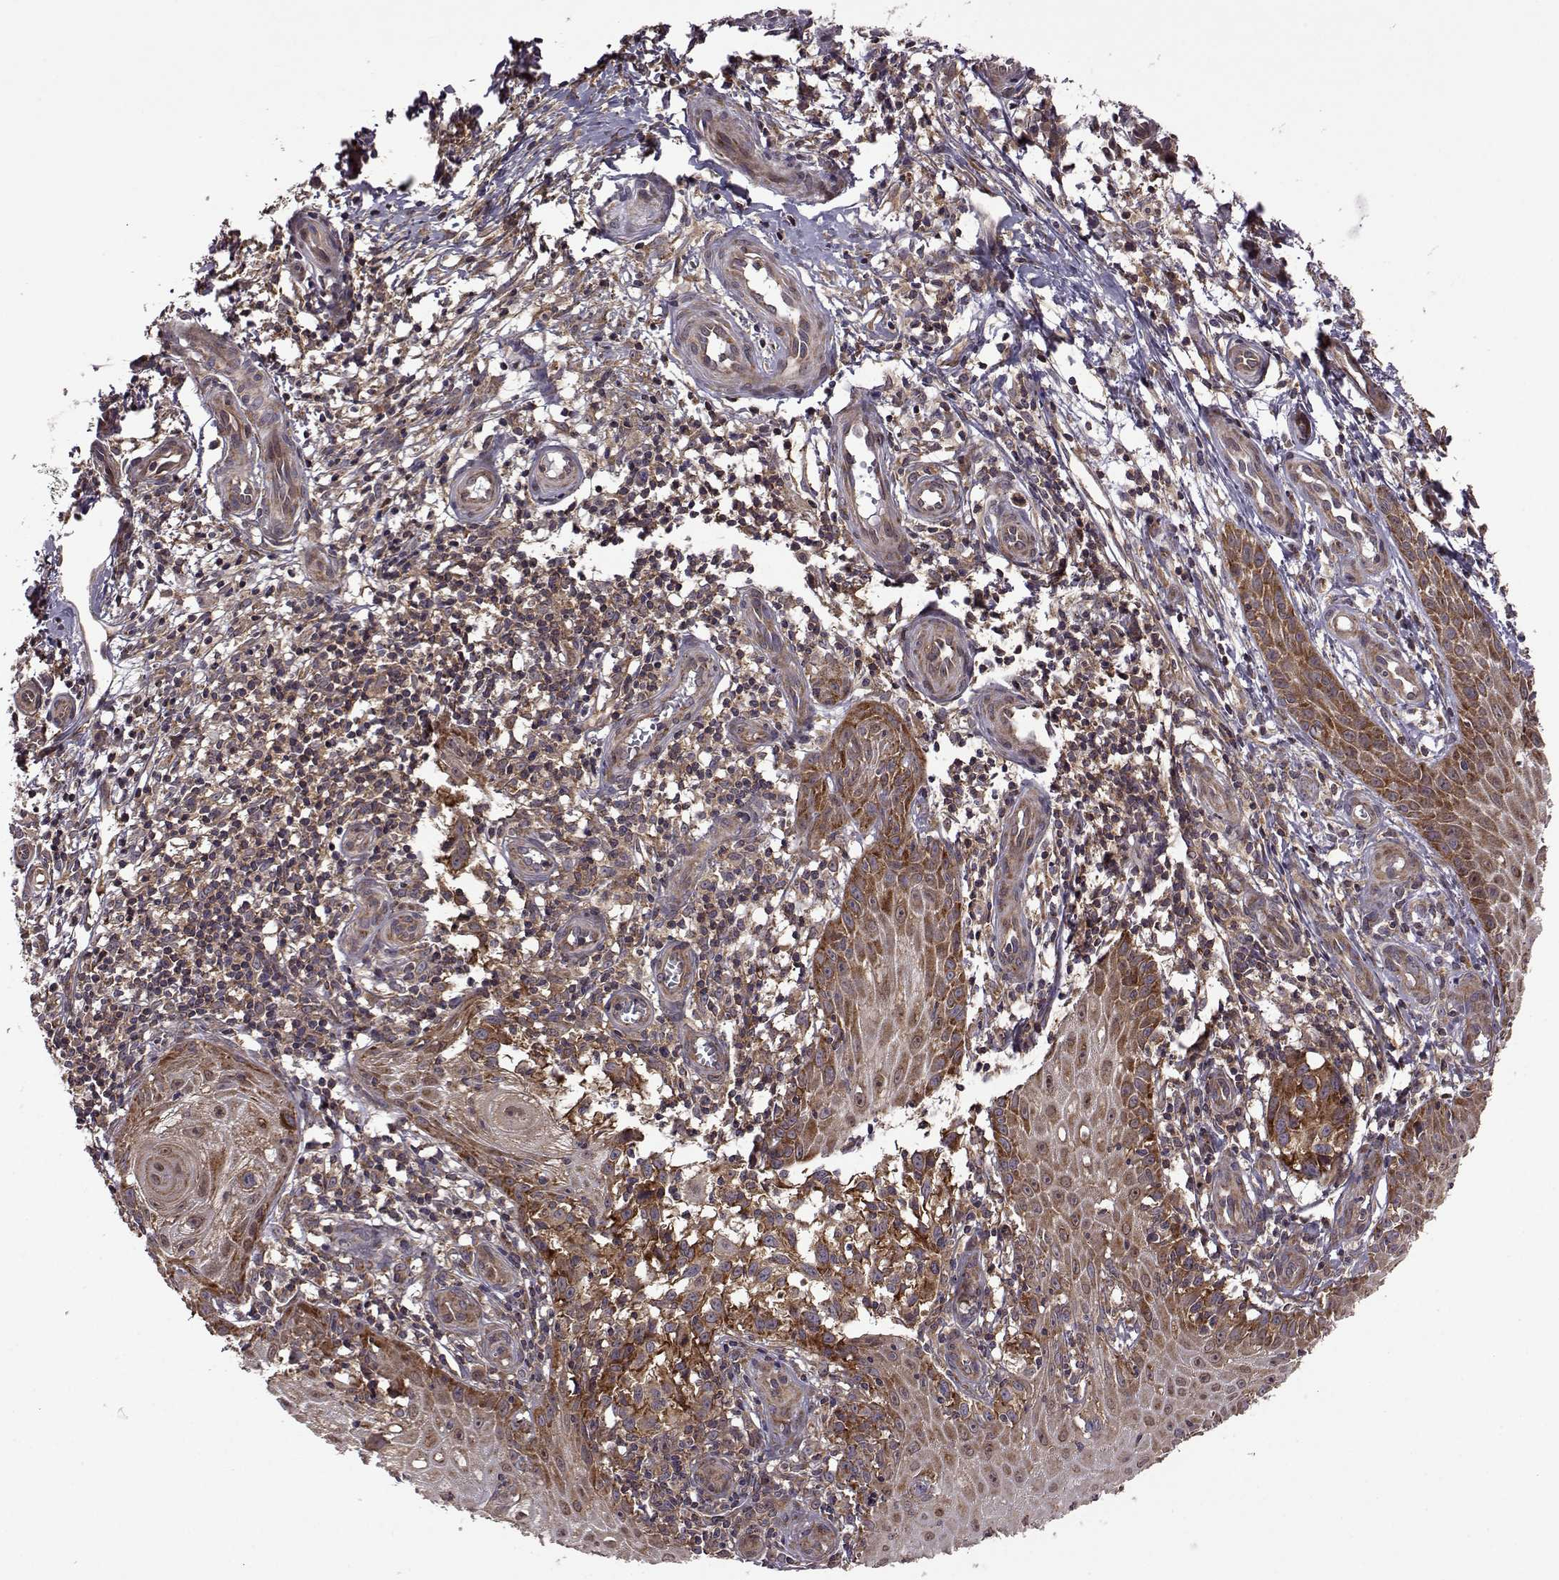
{"staining": {"intensity": "strong", "quantity": ">75%", "location": "cytoplasmic/membranous"}, "tissue": "melanoma", "cell_type": "Tumor cells", "image_type": "cancer", "snomed": [{"axis": "morphology", "description": "Malignant melanoma, NOS"}, {"axis": "topography", "description": "Skin"}], "caption": "An immunohistochemistry histopathology image of neoplastic tissue is shown. Protein staining in brown labels strong cytoplasmic/membranous positivity in melanoma within tumor cells.", "gene": "URI1", "patient": {"sex": "female", "age": 53}}